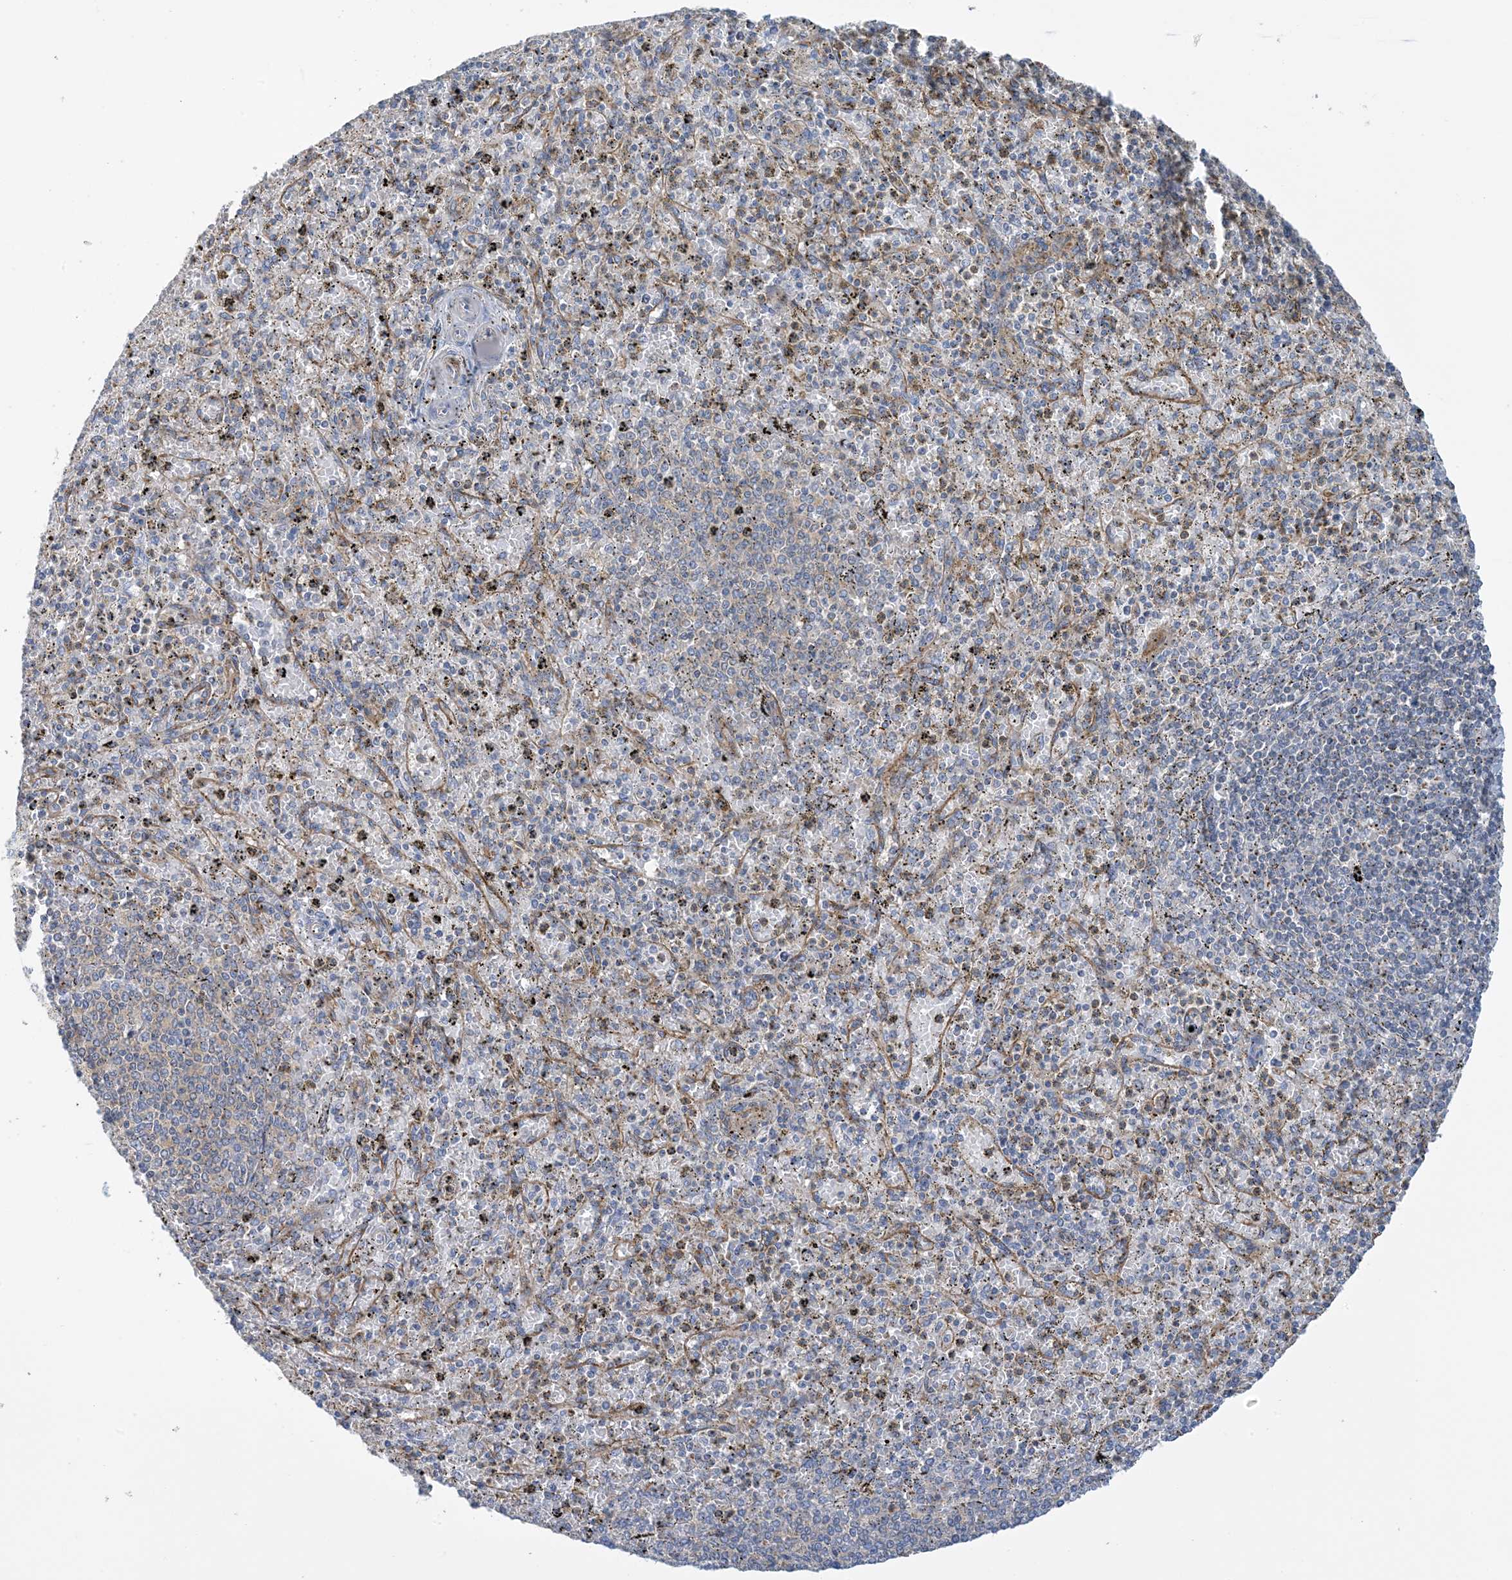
{"staining": {"intensity": "negative", "quantity": "none", "location": "none"}, "tissue": "spleen", "cell_type": "Cells in red pulp", "image_type": "normal", "snomed": [{"axis": "morphology", "description": "Normal tissue, NOS"}, {"axis": "topography", "description": "Spleen"}], "caption": "A photomicrograph of human spleen is negative for staining in cells in red pulp. (DAB (3,3'-diaminobenzidine) IHC with hematoxylin counter stain).", "gene": "CALHM5", "patient": {"sex": "male", "age": 72}}